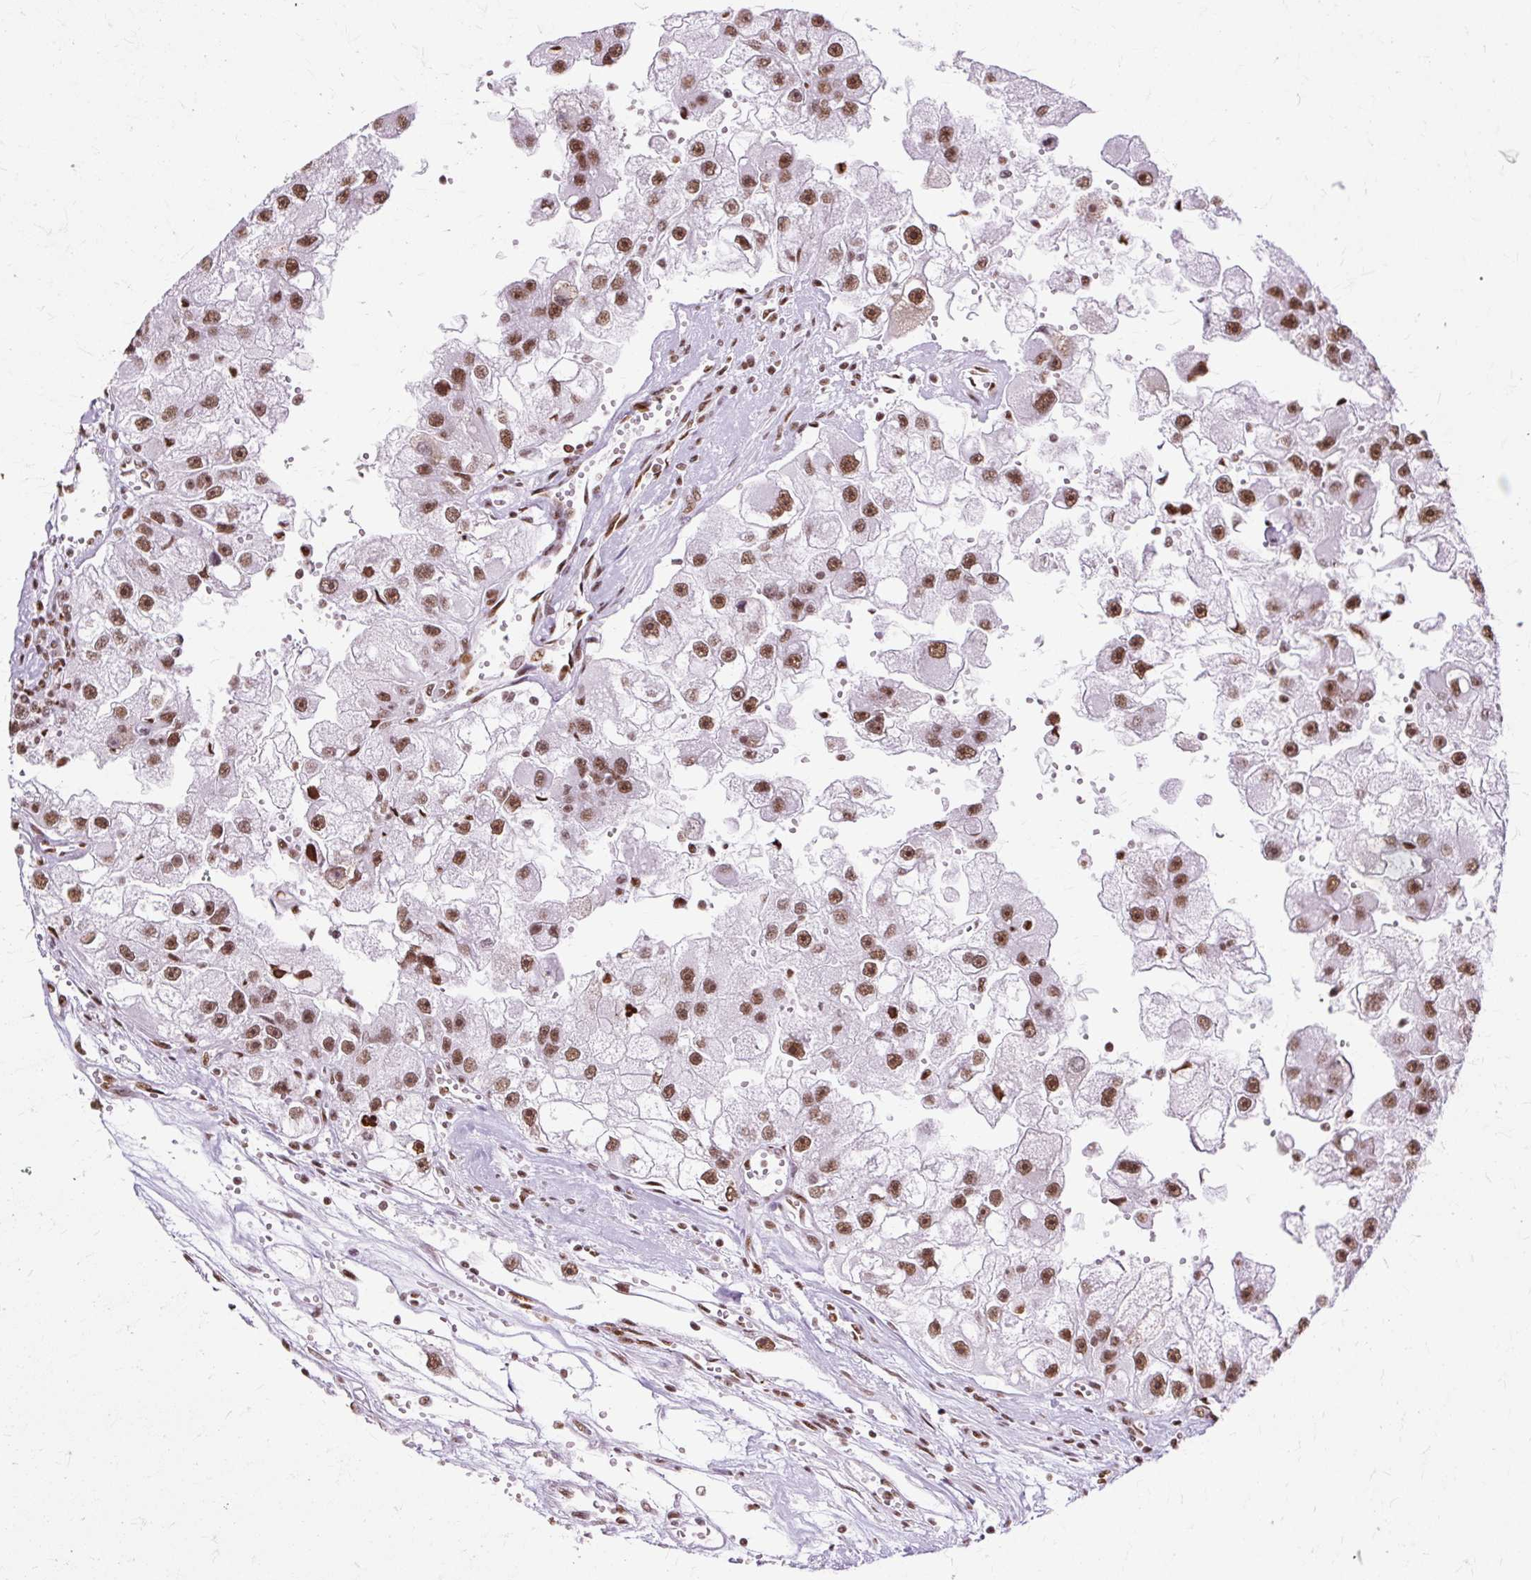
{"staining": {"intensity": "moderate", "quantity": ">75%", "location": "nuclear"}, "tissue": "renal cancer", "cell_type": "Tumor cells", "image_type": "cancer", "snomed": [{"axis": "morphology", "description": "Adenocarcinoma, NOS"}, {"axis": "topography", "description": "Kidney"}], "caption": "IHC photomicrograph of human renal cancer stained for a protein (brown), which shows medium levels of moderate nuclear positivity in about >75% of tumor cells.", "gene": "XRCC6", "patient": {"sex": "male", "age": 63}}